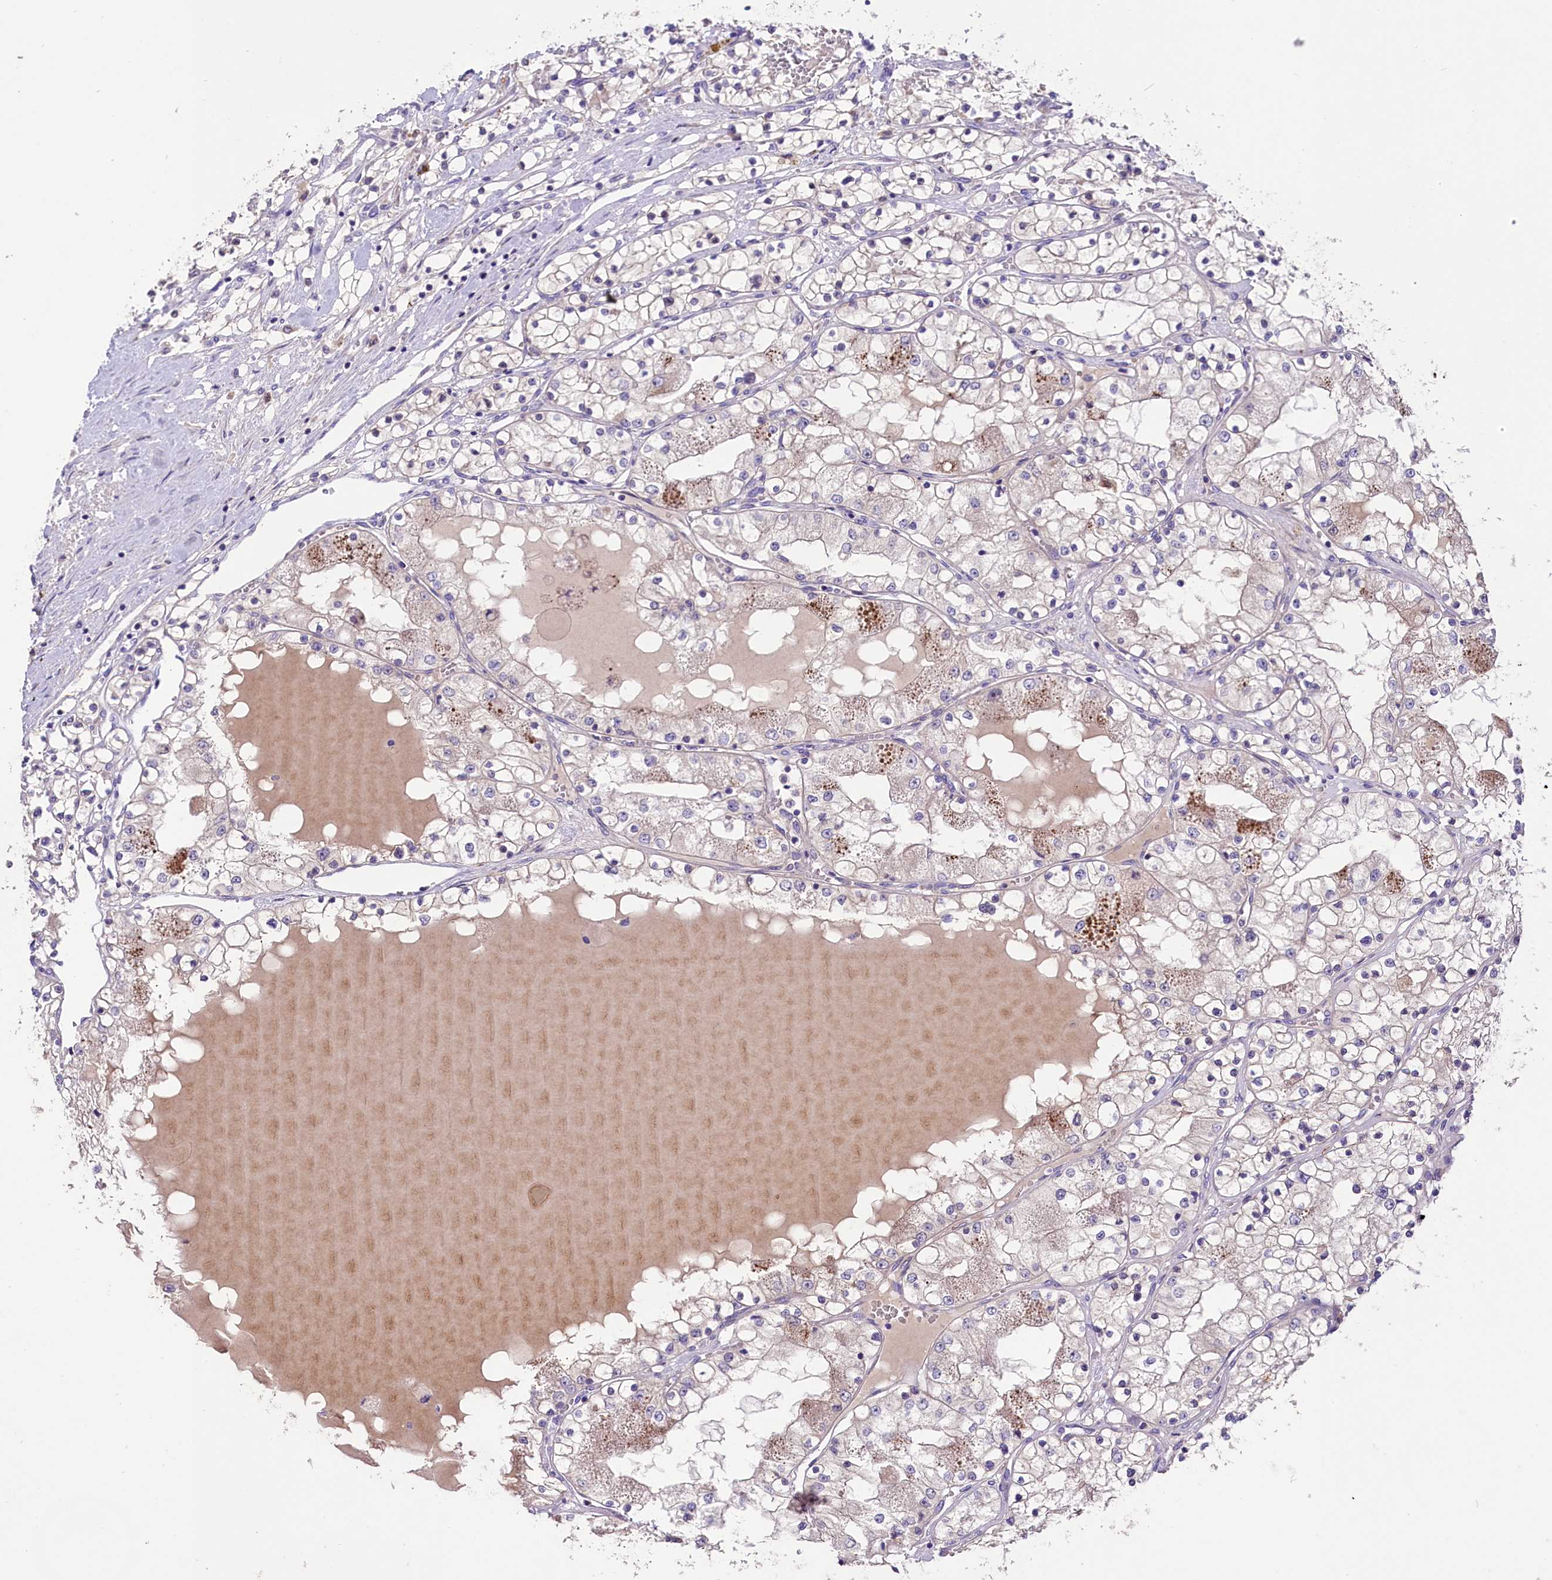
{"staining": {"intensity": "weak", "quantity": "<25%", "location": "cytoplasmic/membranous"}, "tissue": "renal cancer", "cell_type": "Tumor cells", "image_type": "cancer", "snomed": [{"axis": "morphology", "description": "Normal tissue, NOS"}, {"axis": "morphology", "description": "Adenocarcinoma, NOS"}, {"axis": "topography", "description": "Kidney"}], "caption": "DAB (3,3'-diaminobenzidine) immunohistochemical staining of human renal adenocarcinoma displays no significant staining in tumor cells.", "gene": "CD99L2", "patient": {"sex": "male", "age": 68}}